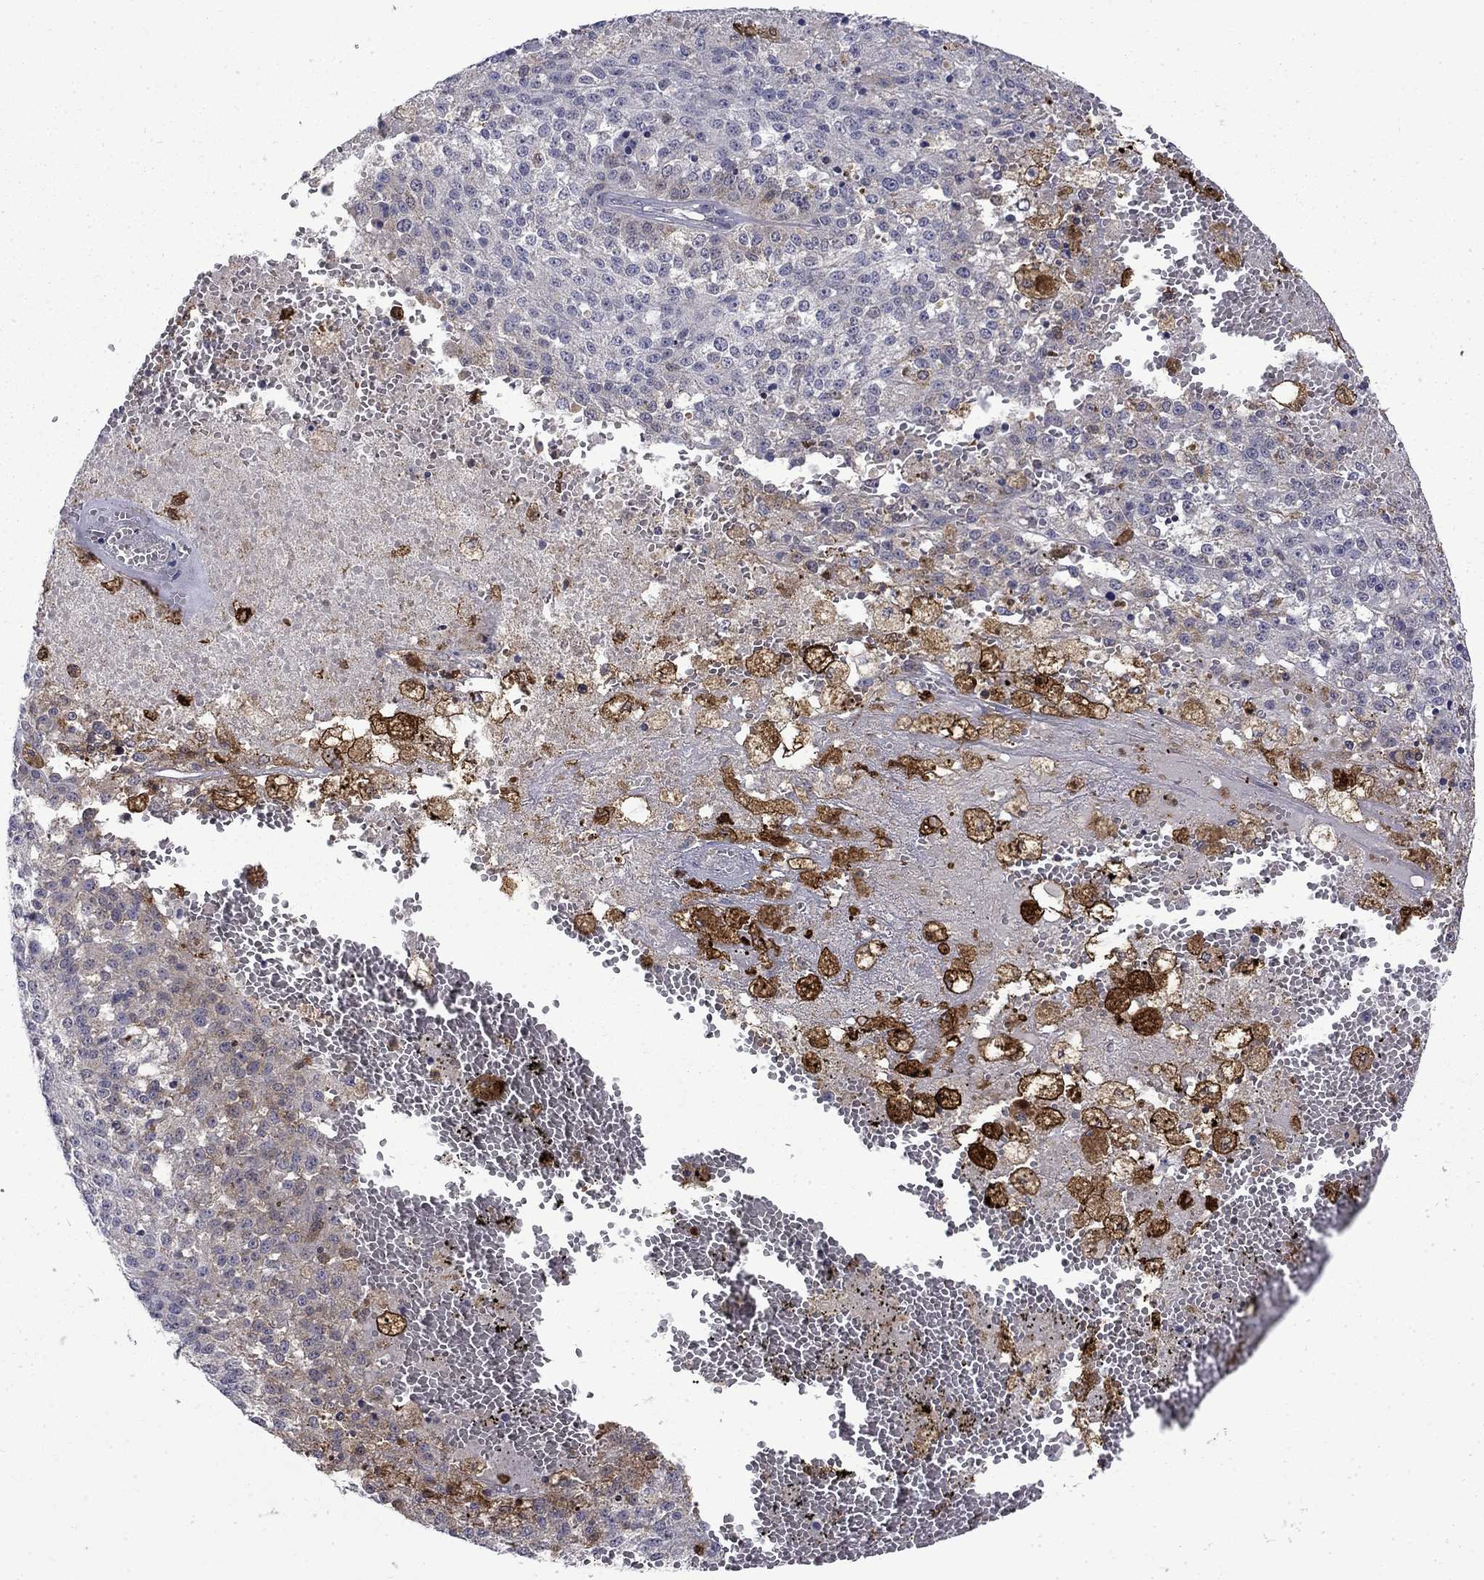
{"staining": {"intensity": "moderate", "quantity": "<25%", "location": "cytoplasmic/membranous"}, "tissue": "melanoma", "cell_type": "Tumor cells", "image_type": "cancer", "snomed": [{"axis": "morphology", "description": "Malignant melanoma, Metastatic site"}, {"axis": "topography", "description": "Lymph node"}], "caption": "Melanoma was stained to show a protein in brown. There is low levels of moderate cytoplasmic/membranous staining in about <25% of tumor cells. (IHC, brightfield microscopy, high magnification).", "gene": "PCBP3", "patient": {"sex": "female", "age": 64}}